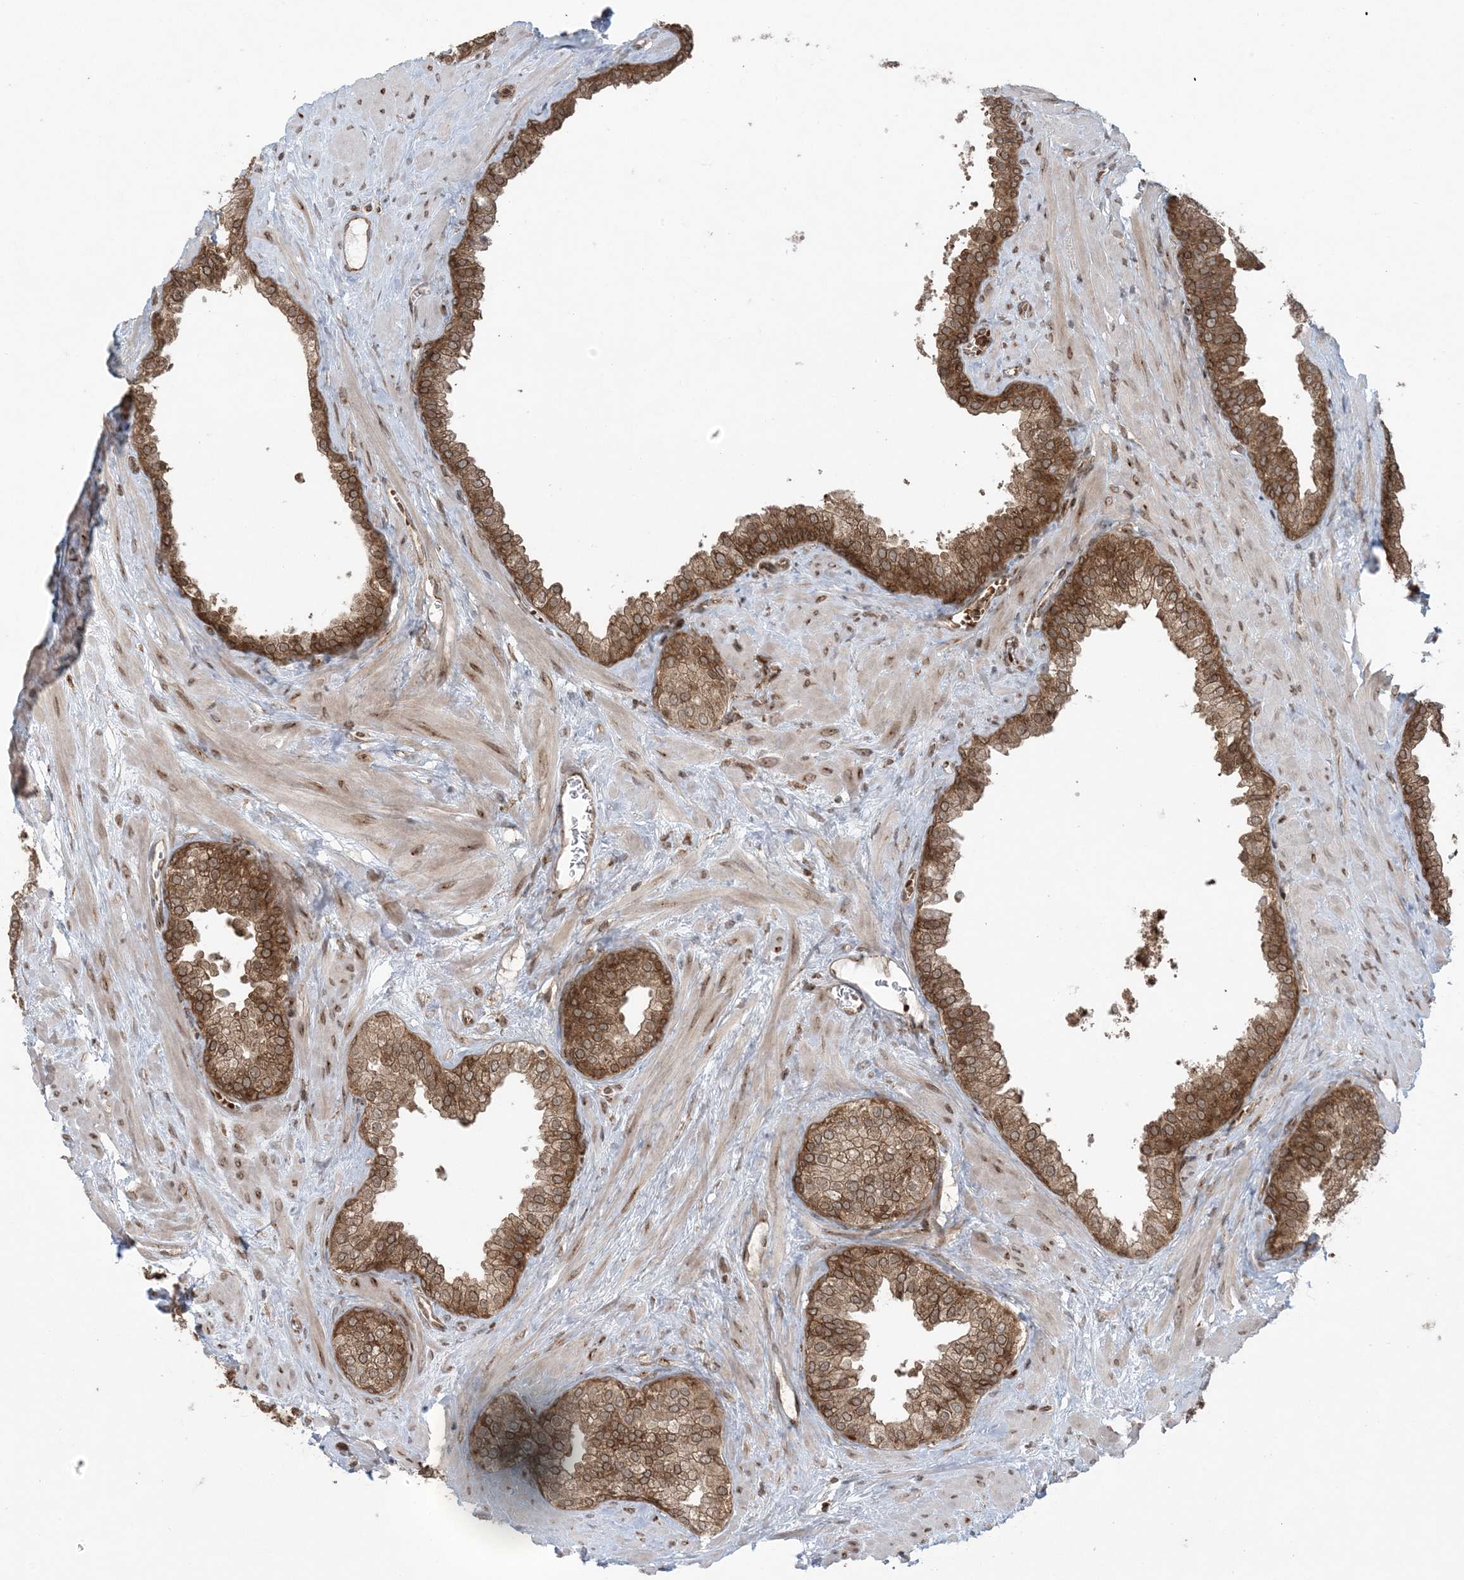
{"staining": {"intensity": "strong", "quantity": ">75%", "location": "cytoplasmic/membranous"}, "tissue": "prostate", "cell_type": "Glandular cells", "image_type": "normal", "snomed": [{"axis": "morphology", "description": "Normal tissue, NOS"}, {"axis": "morphology", "description": "Urothelial carcinoma, Low grade"}, {"axis": "topography", "description": "Urinary bladder"}, {"axis": "topography", "description": "Prostate"}], "caption": "Immunohistochemistry (DAB (3,3'-diaminobenzidine)) staining of normal human prostate displays strong cytoplasmic/membranous protein staining in about >75% of glandular cells.", "gene": "DDX19B", "patient": {"sex": "male", "age": 60}}